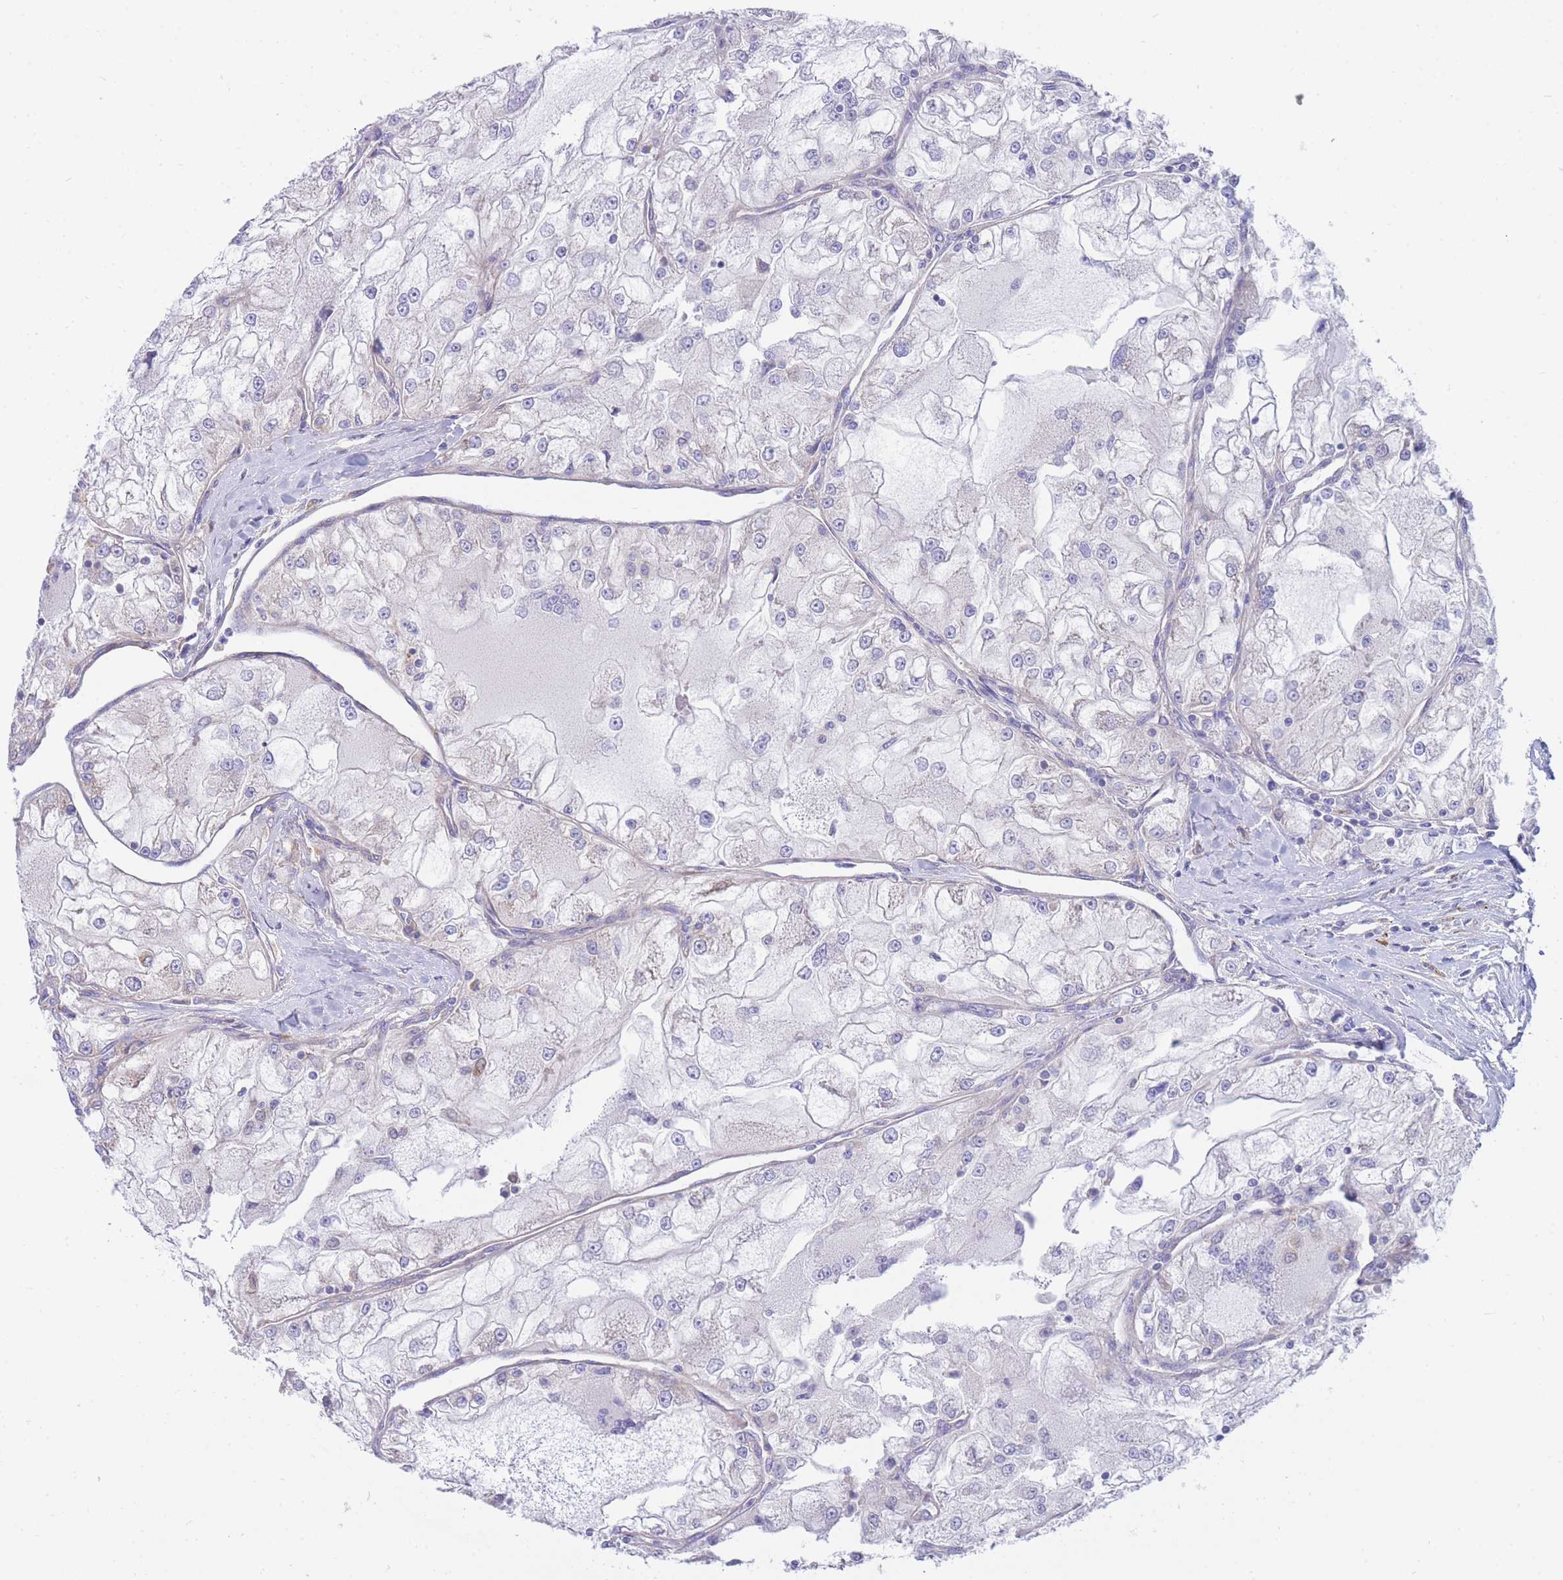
{"staining": {"intensity": "negative", "quantity": "none", "location": "none"}, "tissue": "renal cancer", "cell_type": "Tumor cells", "image_type": "cancer", "snomed": [{"axis": "morphology", "description": "Adenocarcinoma, NOS"}, {"axis": "topography", "description": "Kidney"}], "caption": "This is a image of immunohistochemistry staining of renal cancer (adenocarcinoma), which shows no positivity in tumor cells.", "gene": "SH2B2", "patient": {"sex": "female", "age": 72}}